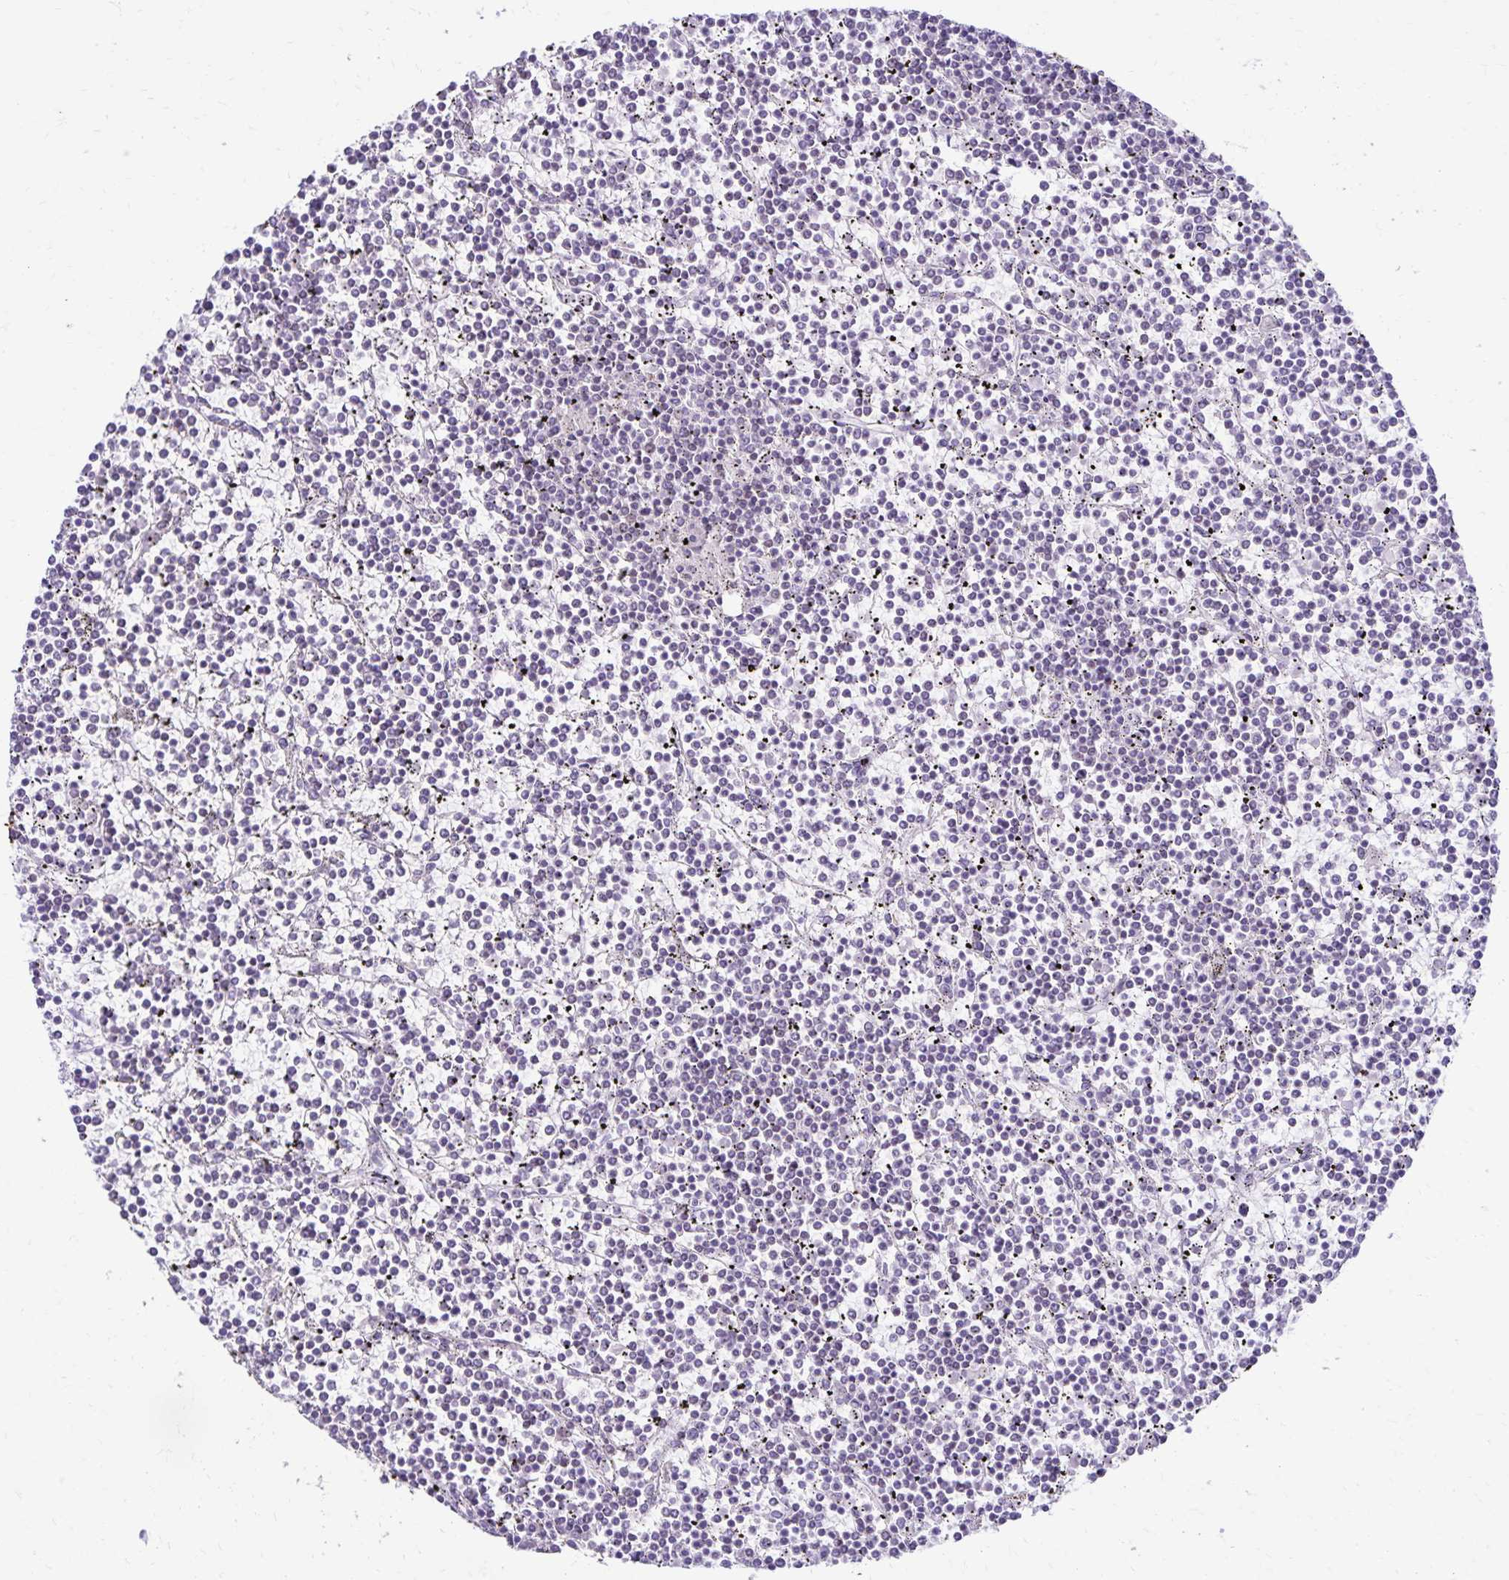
{"staining": {"intensity": "negative", "quantity": "none", "location": "none"}, "tissue": "lymphoma", "cell_type": "Tumor cells", "image_type": "cancer", "snomed": [{"axis": "morphology", "description": "Malignant lymphoma, non-Hodgkin's type, Low grade"}, {"axis": "topography", "description": "Spleen"}], "caption": "Photomicrograph shows no protein expression in tumor cells of lymphoma tissue.", "gene": "FAM166C", "patient": {"sex": "female", "age": 19}}